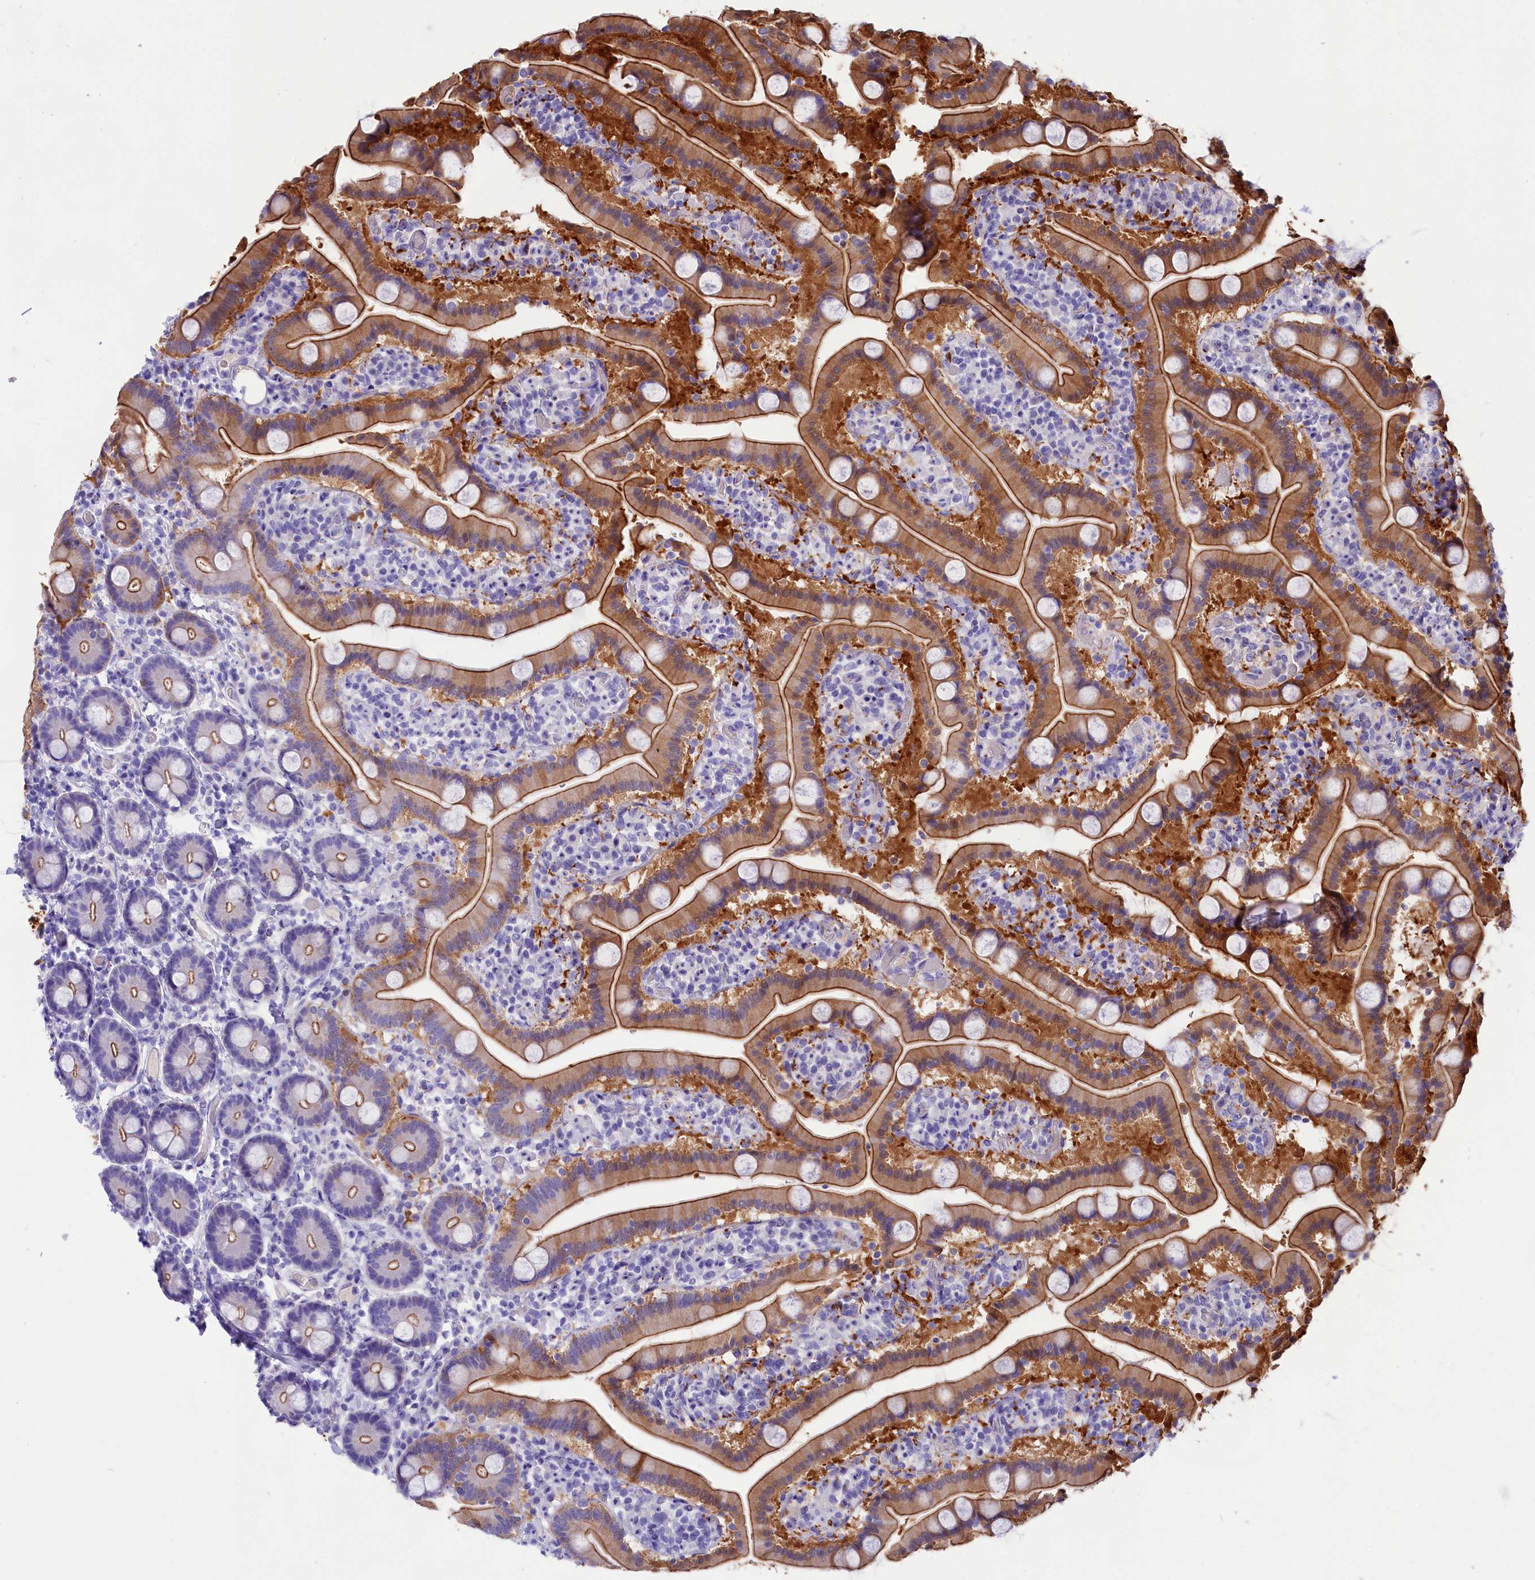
{"staining": {"intensity": "strong", "quantity": "25%-75%", "location": "cytoplasmic/membranous"}, "tissue": "duodenum", "cell_type": "Glandular cells", "image_type": "normal", "snomed": [{"axis": "morphology", "description": "Normal tissue, NOS"}, {"axis": "topography", "description": "Duodenum"}], "caption": "Protein staining demonstrates strong cytoplasmic/membranous expression in approximately 25%-75% of glandular cells in unremarkable duodenum. (brown staining indicates protein expression, while blue staining denotes nuclei).", "gene": "SULT2A1", "patient": {"sex": "male", "age": 55}}